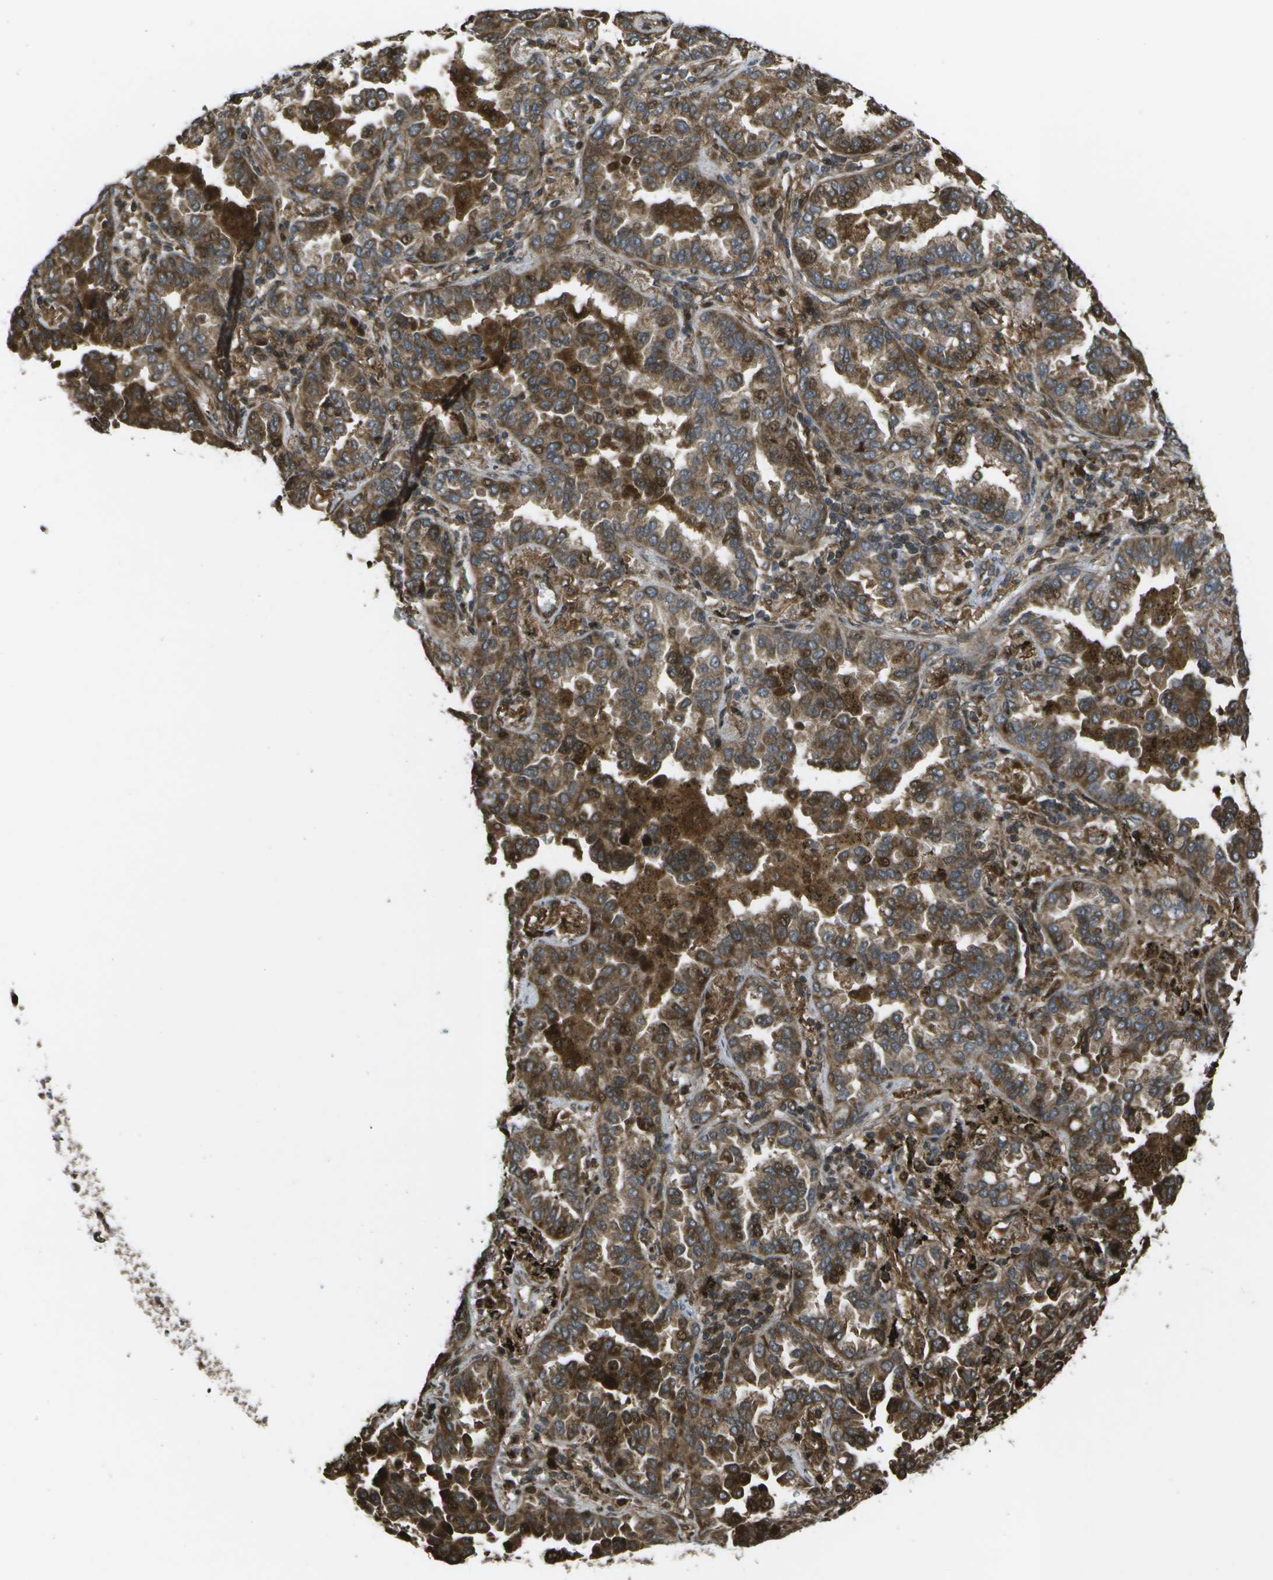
{"staining": {"intensity": "moderate", "quantity": ">75%", "location": "cytoplasmic/membranous"}, "tissue": "lung cancer", "cell_type": "Tumor cells", "image_type": "cancer", "snomed": [{"axis": "morphology", "description": "Normal tissue, NOS"}, {"axis": "morphology", "description": "Adenocarcinoma, NOS"}, {"axis": "topography", "description": "Lung"}], "caption": "High-magnification brightfield microscopy of lung adenocarcinoma stained with DAB (brown) and counterstained with hematoxylin (blue). tumor cells exhibit moderate cytoplasmic/membranous positivity is seen in about>75% of cells.", "gene": "AXIN2", "patient": {"sex": "male", "age": 59}}